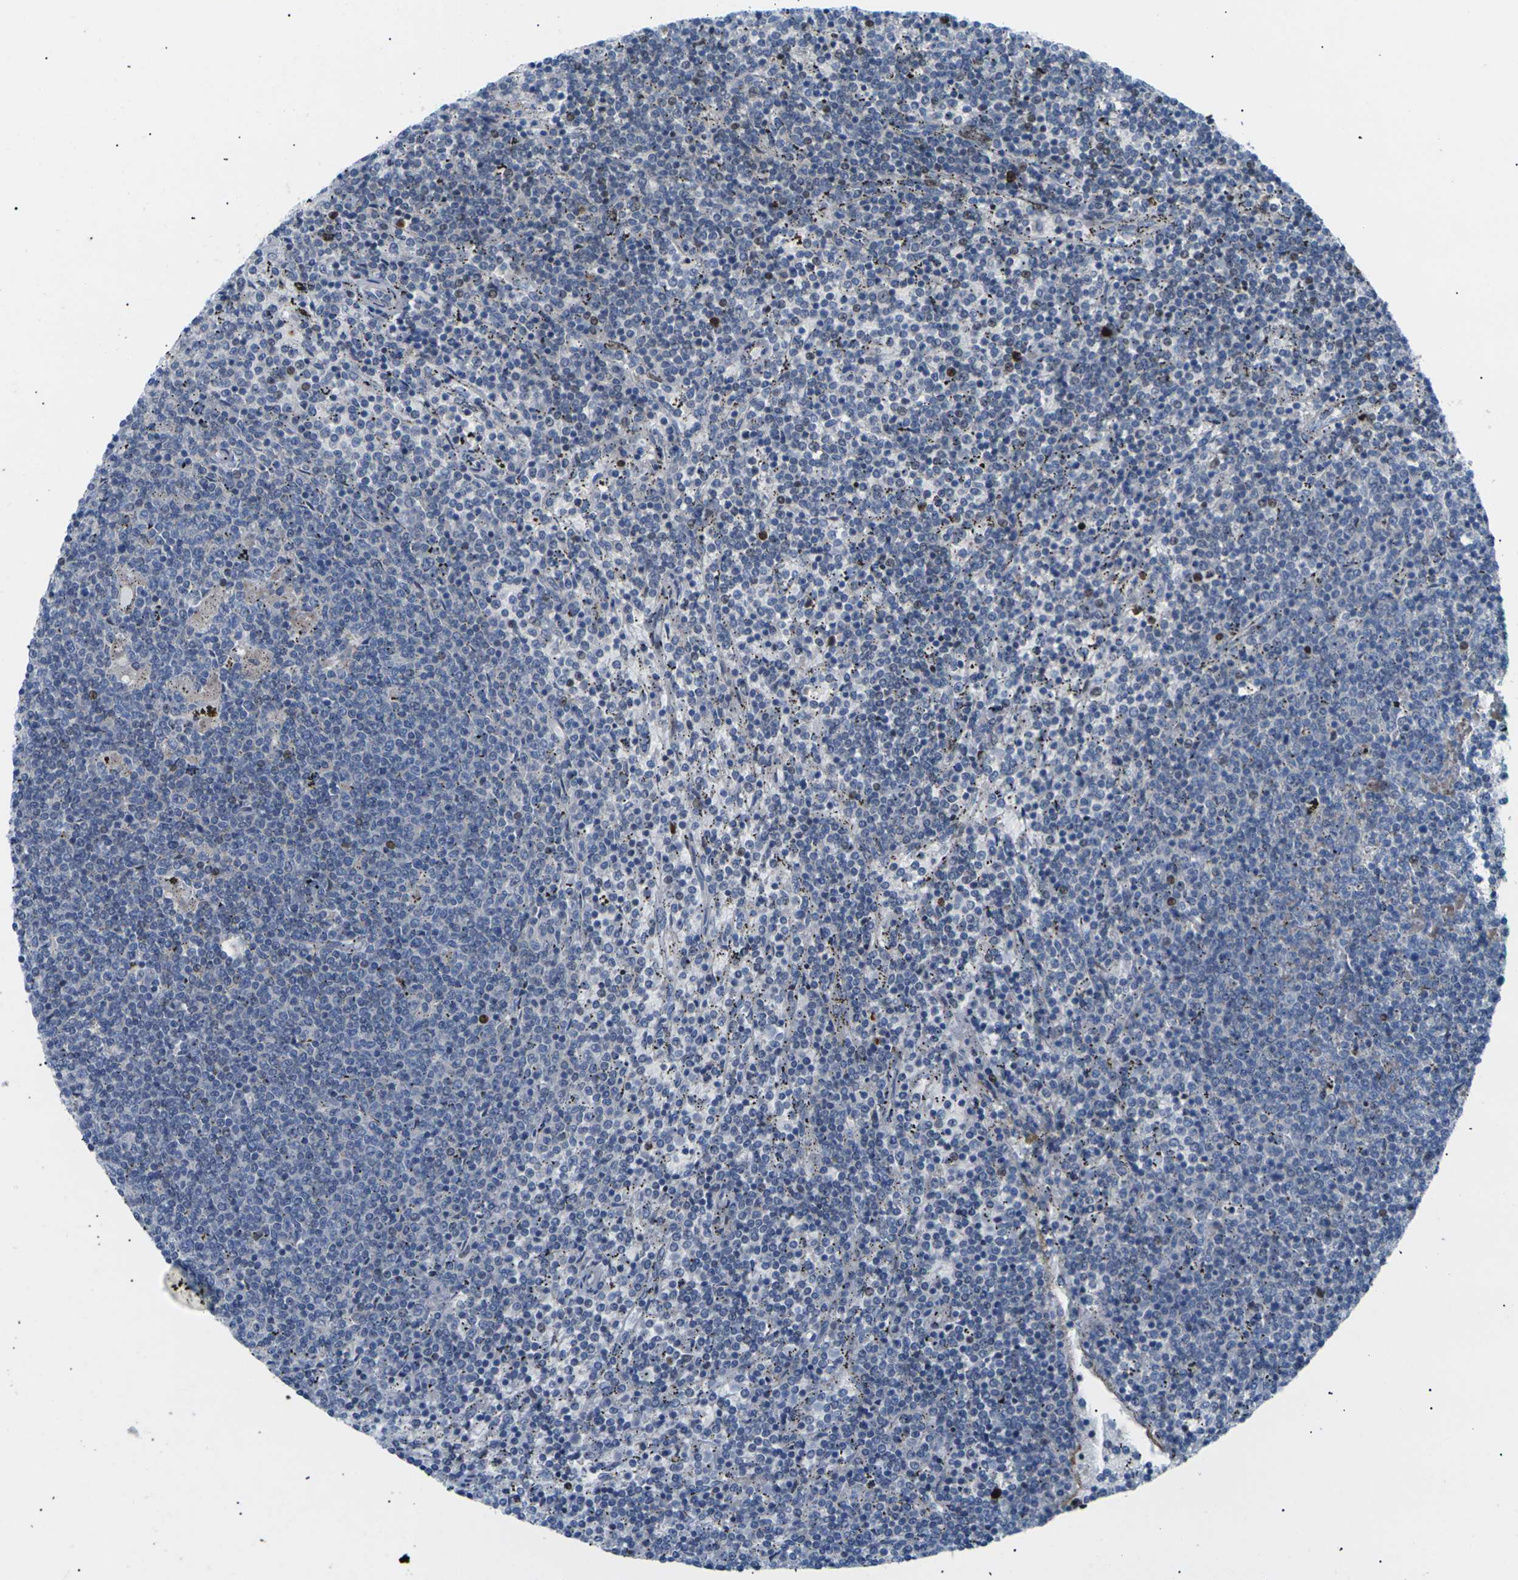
{"staining": {"intensity": "strong", "quantity": "<25%", "location": "nuclear"}, "tissue": "lymphoma", "cell_type": "Tumor cells", "image_type": "cancer", "snomed": [{"axis": "morphology", "description": "Malignant lymphoma, non-Hodgkin's type, Low grade"}, {"axis": "topography", "description": "Spleen"}], "caption": "High-power microscopy captured an immunohistochemistry photomicrograph of lymphoma, revealing strong nuclear positivity in about <25% of tumor cells.", "gene": "RPS6KA3", "patient": {"sex": "female", "age": 50}}